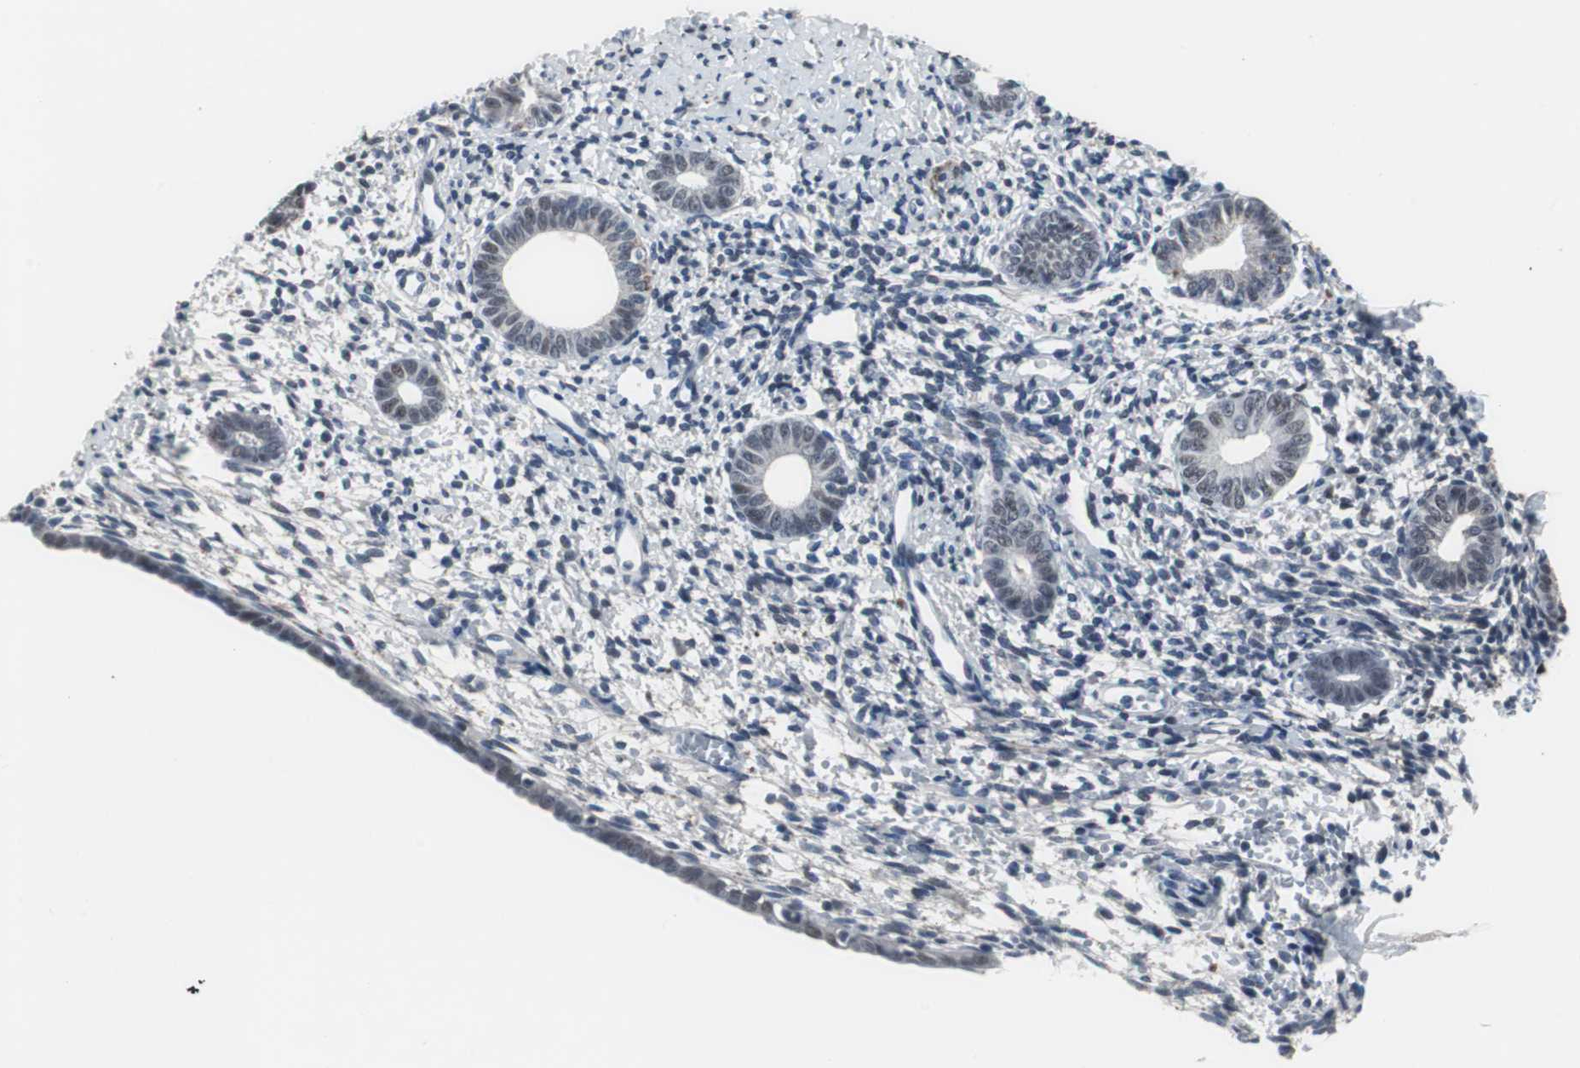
{"staining": {"intensity": "moderate", "quantity": "<25%", "location": "nuclear"}, "tissue": "endometrium", "cell_type": "Cells in endometrial stroma", "image_type": "normal", "snomed": [{"axis": "morphology", "description": "Normal tissue, NOS"}, {"axis": "topography", "description": "Endometrium"}], "caption": "DAB (3,3'-diaminobenzidine) immunohistochemical staining of benign endometrium displays moderate nuclear protein expression in approximately <25% of cells in endometrial stroma.", "gene": "FOXP4", "patient": {"sex": "female", "age": 71}}